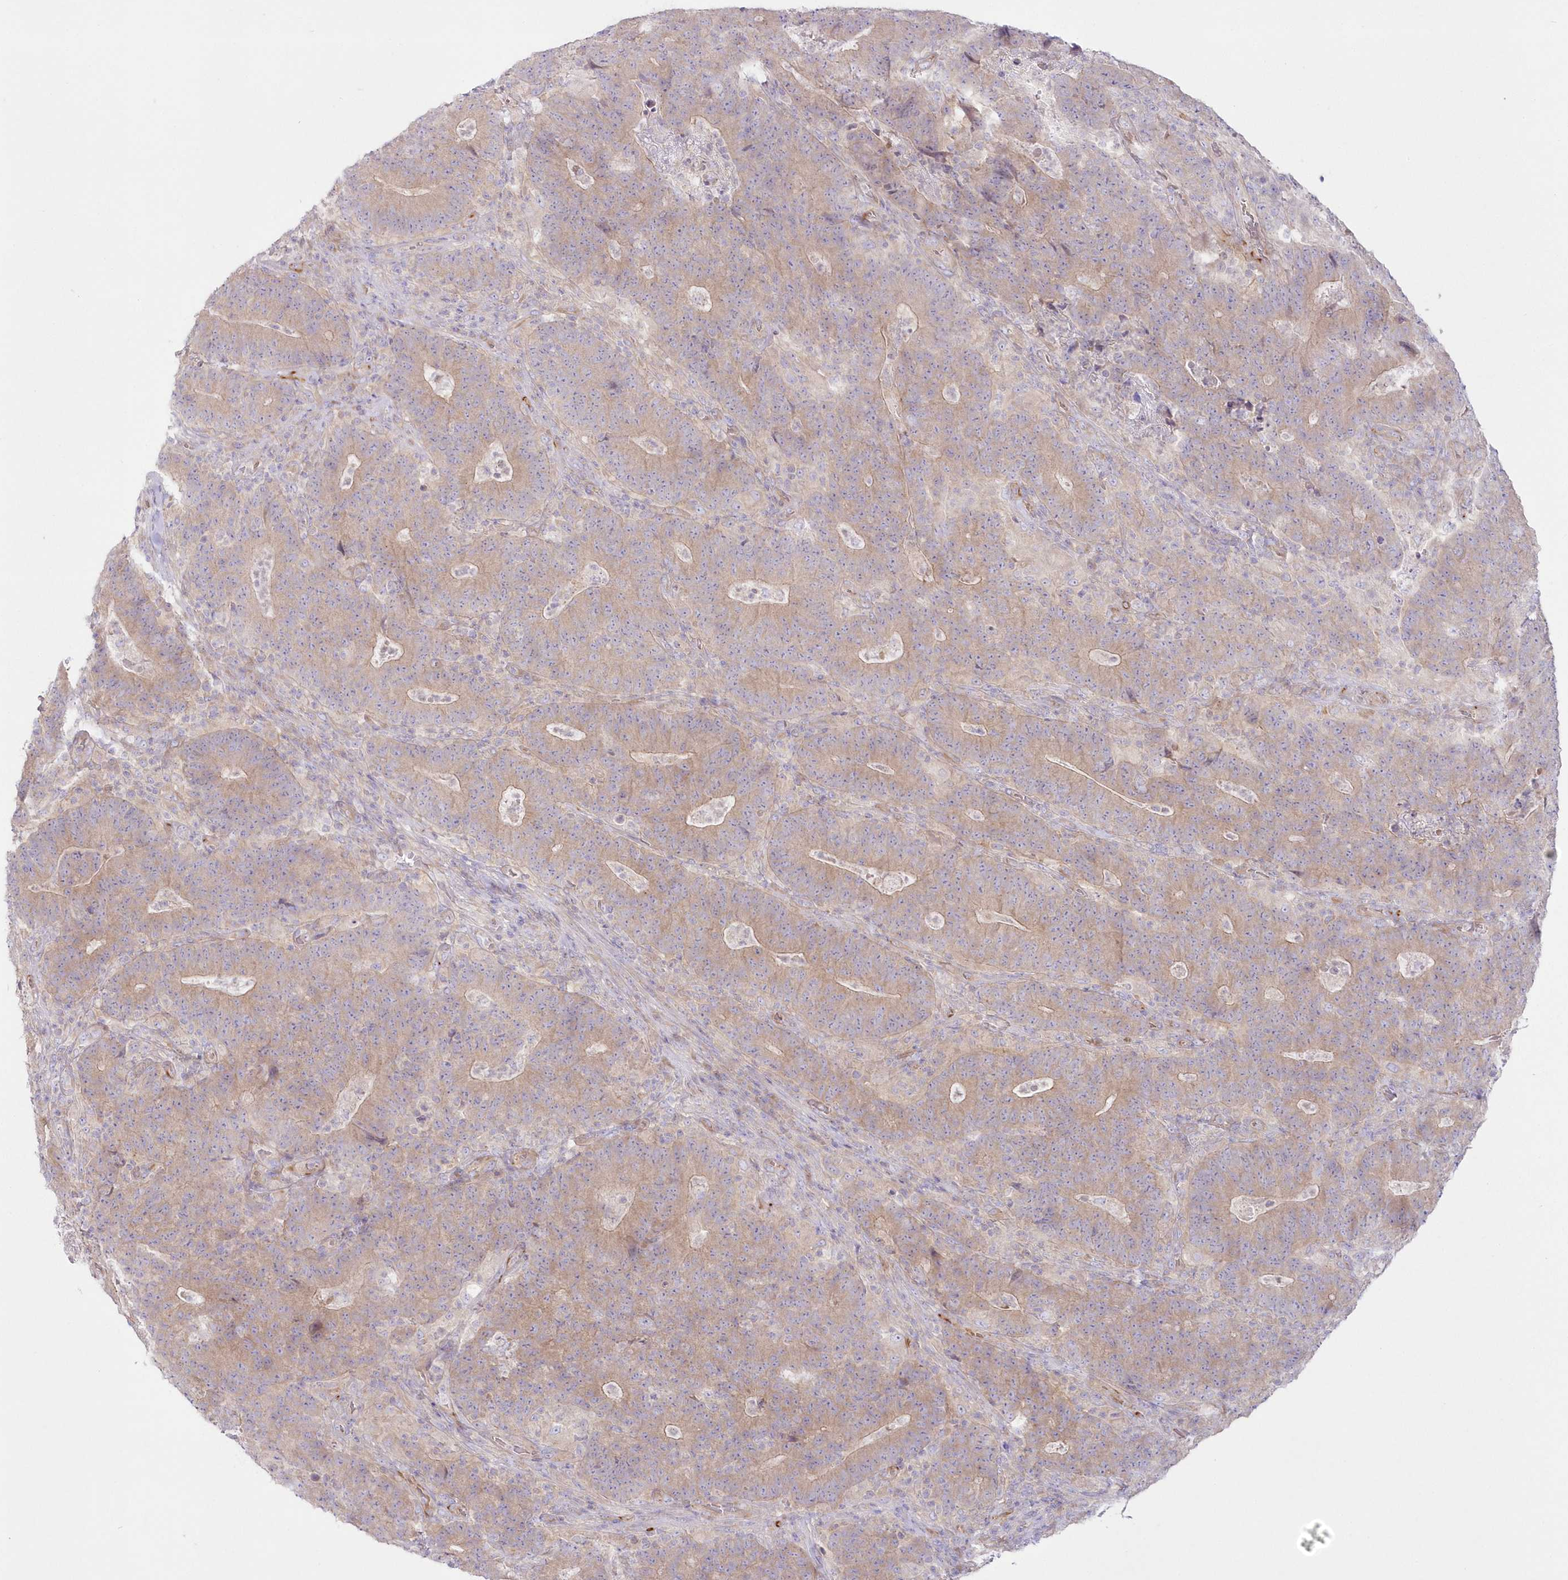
{"staining": {"intensity": "weak", "quantity": ">75%", "location": "cytoplasmic/membranous"}, "tissue": "colorectal cancer", "cell_type": "Tumor cells", "image_type": "cancer", "snomed": [{"axis": "morphology", "description": "Normal tissue, NOS"}, {"axis": "morphology", "description": "Adenocarcinoma, NOS"}, {"axis": "topography", "description": "Colon"}], "caption": "Colorectal cancer tissue demonstrates weak cytoplasmic/membranous staining in about >75% of tumor cells, visualized by immunohistochemistry.", "gene": "ZNF843", "patient": {"sex": "female", "age": 75}}